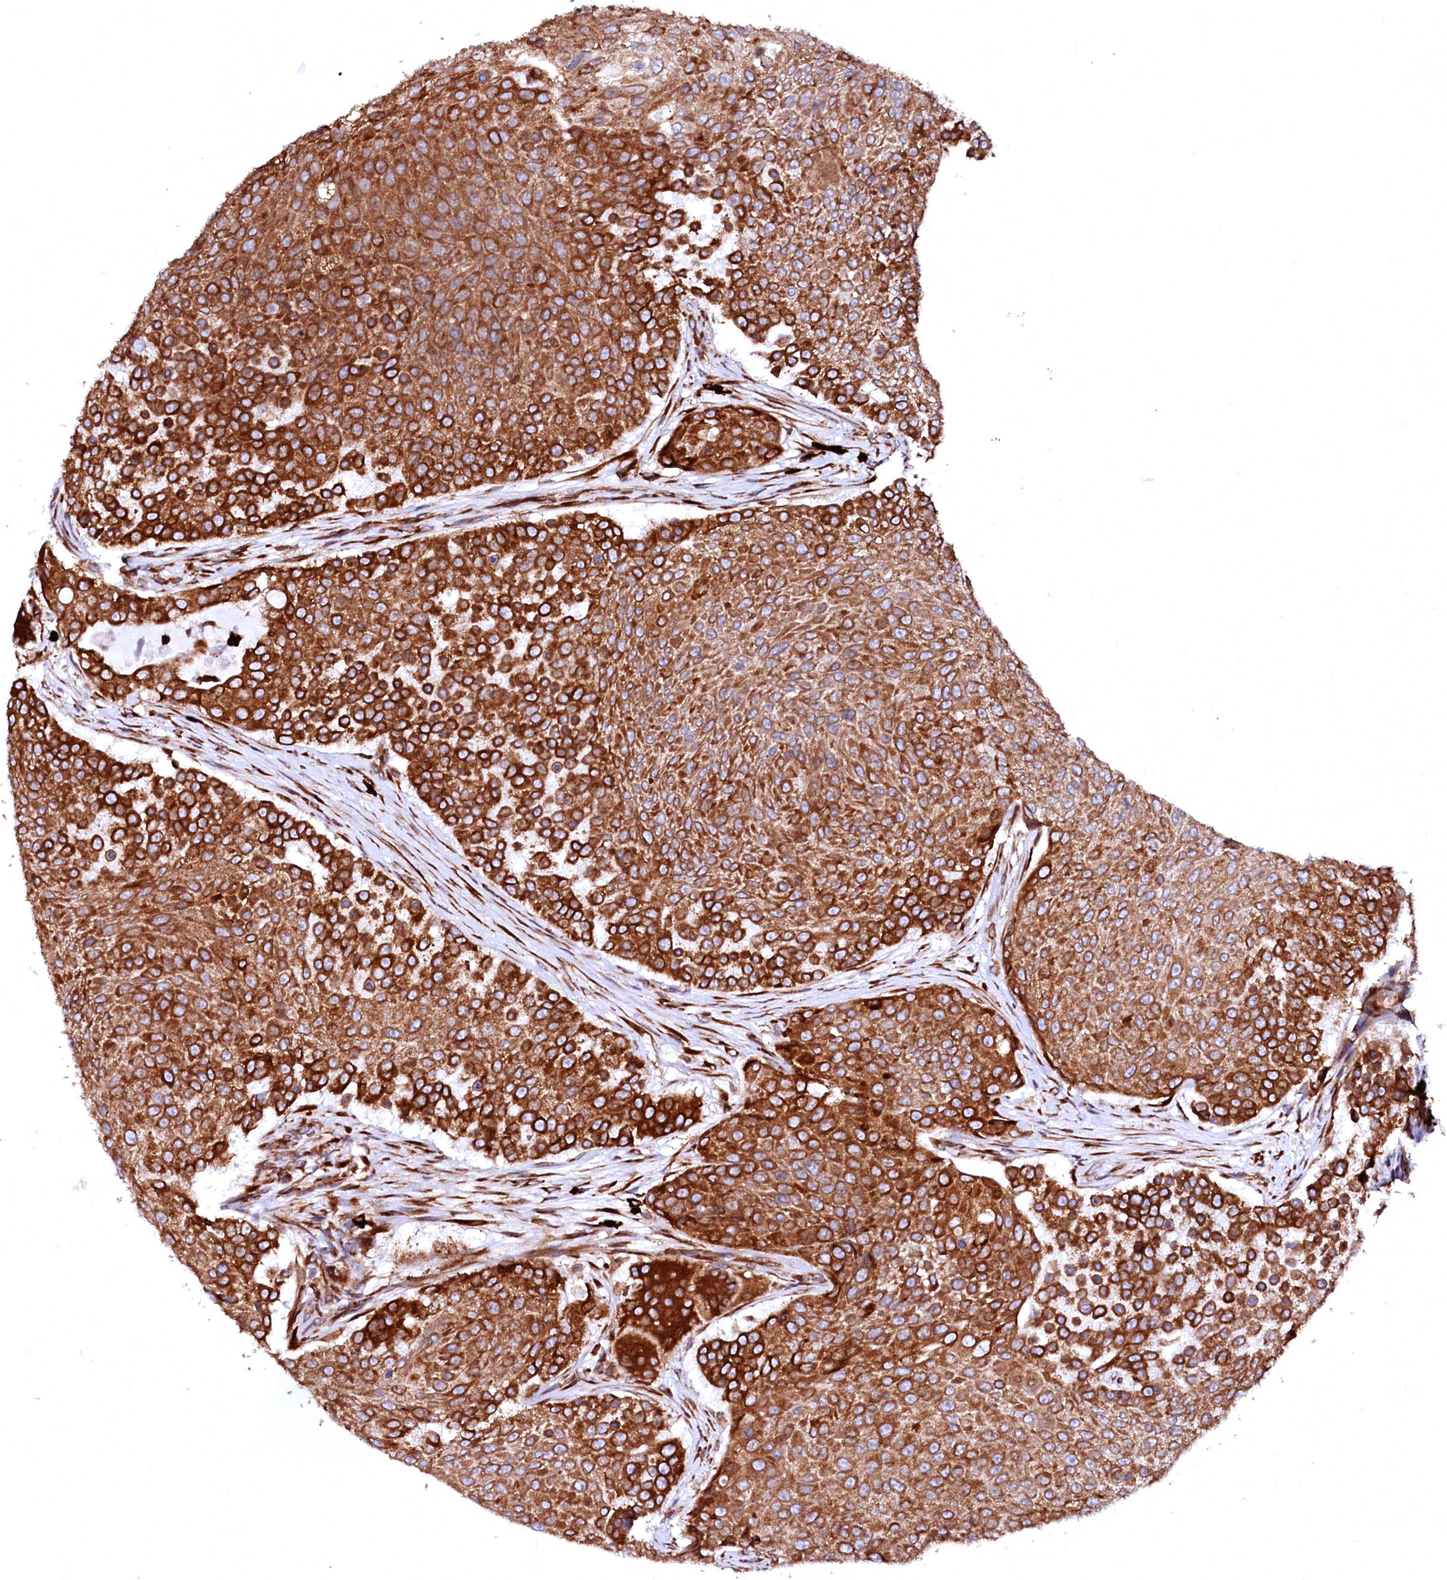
{"staining": {"intensity": "strong", "quantity": ">75%", "location": "cytoplasmic/membranous"}, "tissue": "urothelial cancer", "cell_type": "Tumor cells", "image_type": "cancer", "snomed": [{"axis": "morphology", "description": "Urothelial carcinoma, High grade"}, {"axis": "topography", "description": "Urinary bladder"}], "caption": "Strong cytoplasmic/membranous positivity for a protein is present in approximately >75% of tumor cells of high-grade urothelial carcinoma using immunohistochemistry.", "gene": "DERL1", "patient": {"sex": "female", "age": 63}}